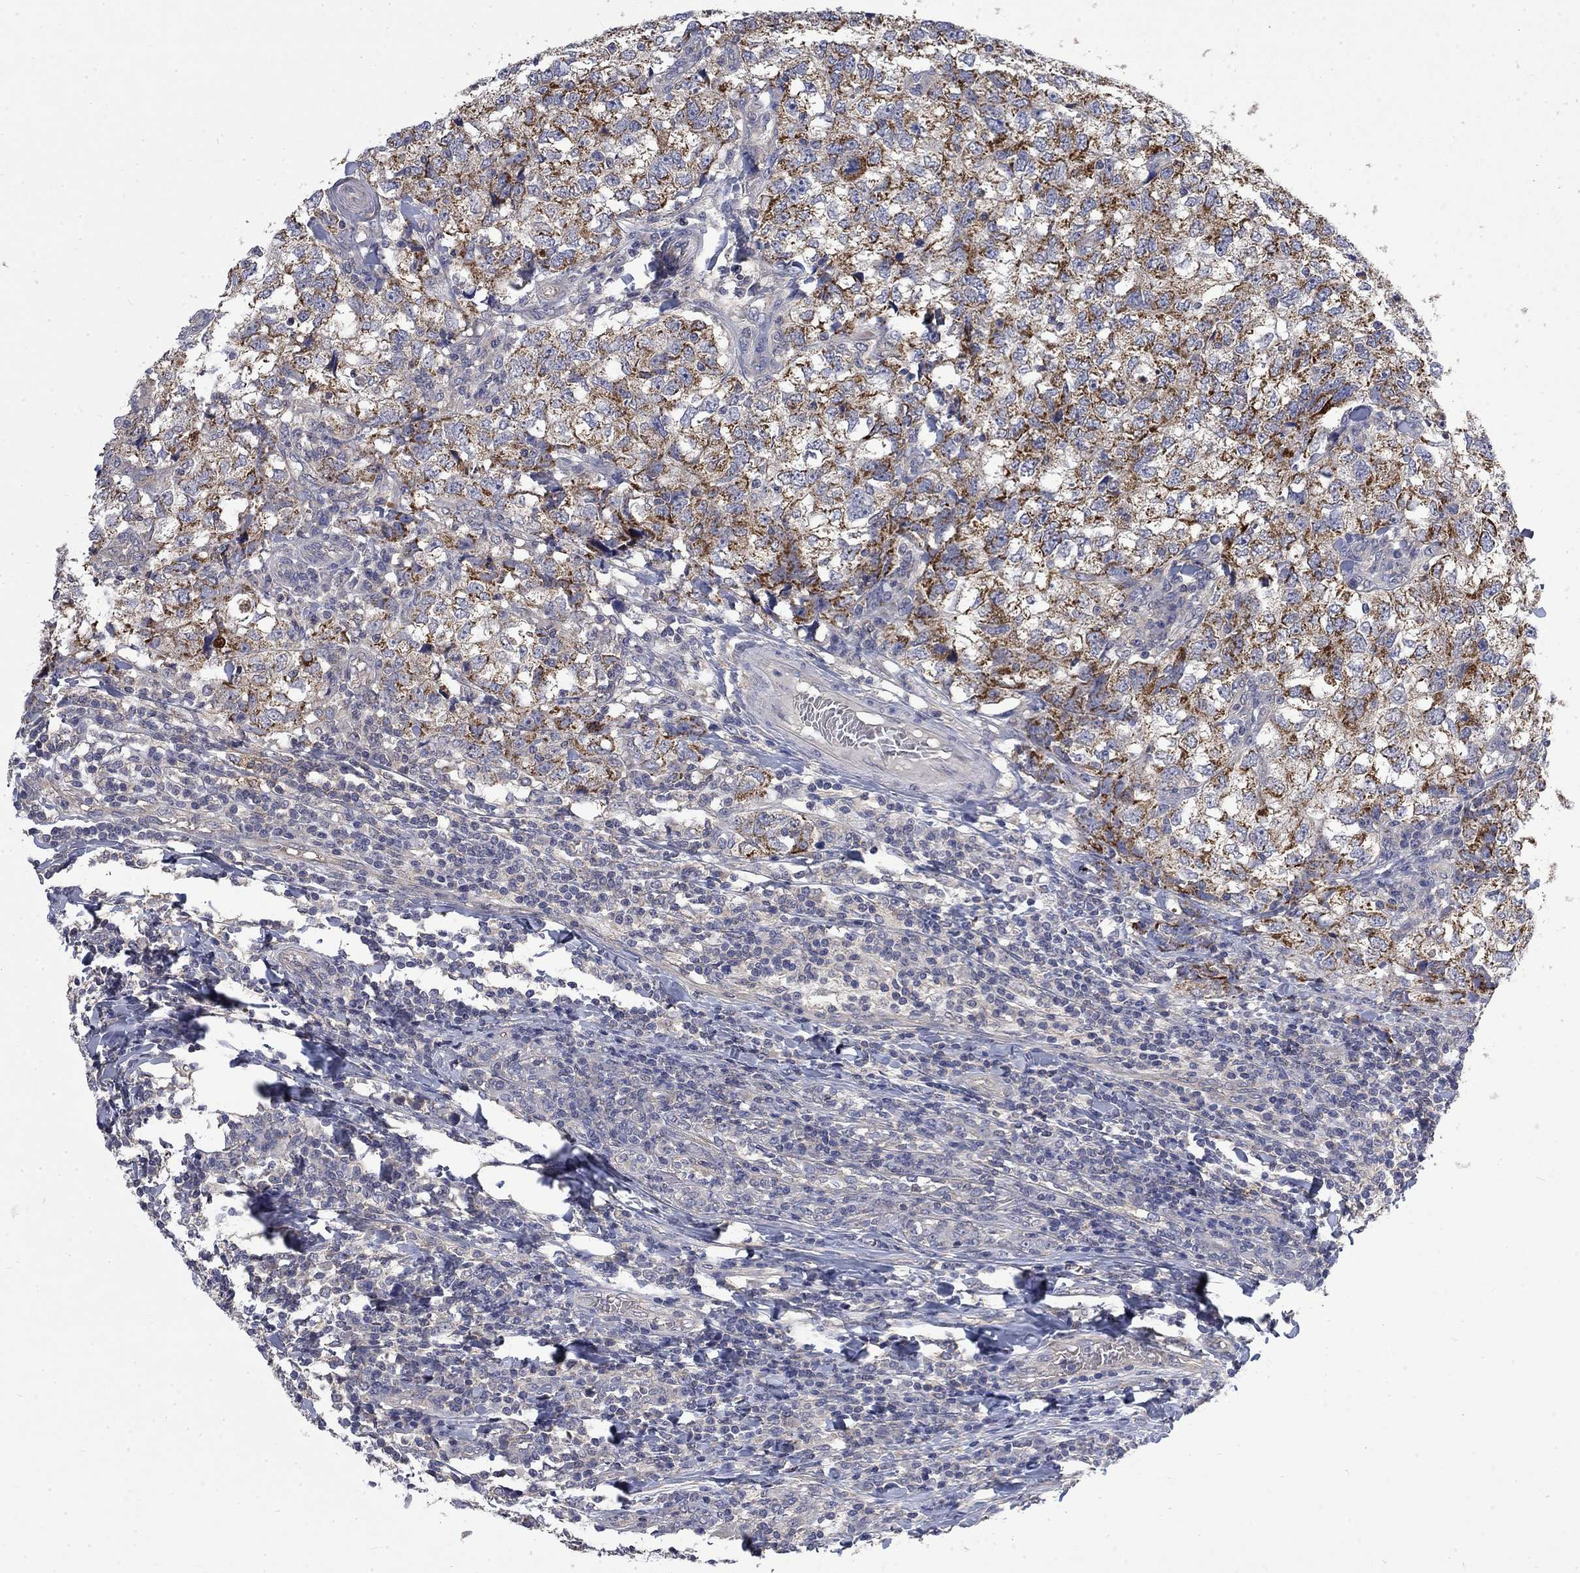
{"staining": {"intensity": "strong", "quantity": "25%-75%", "location": "cytoplasmic/membranous"}, "tissue": "breast cancer", "cell_type": "Tumor cells", "image_type": "cancer", "snomed": [{"axis": "morphology", "description": "Duct carcinoma"}, {"axis": "topography", "description": "Breast"}], "caption": "This is a micrograph of IHC staining of breast cancer, which shows strong positivity in the cytoplasmic/membranous of tumor cells.", "gene": "HSPA12A", "patient": {"sex": "female", "age": 30}}